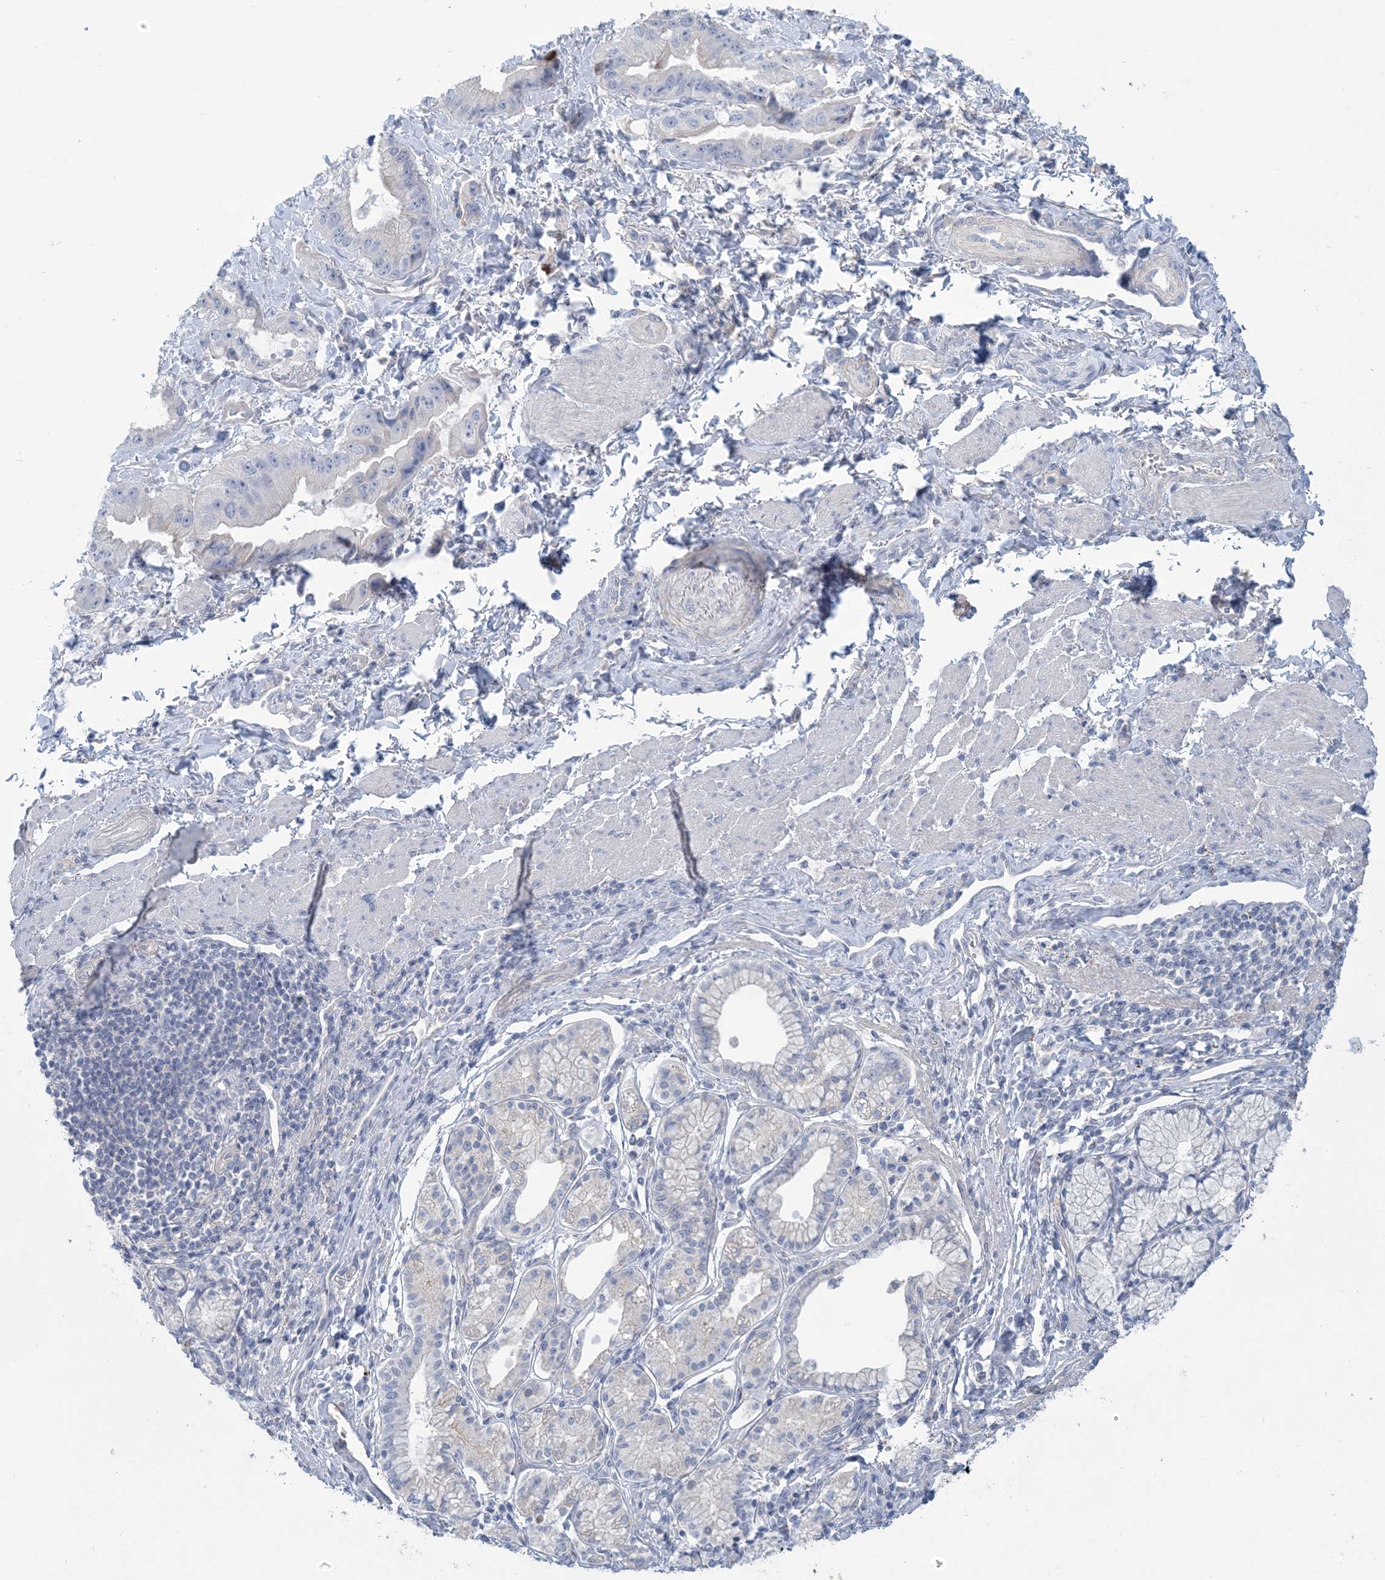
{"staining": {"intensity": "negative", "quantity": "none", "location": "none"}, "tissue": "stomach cancer", "cell_type": "Tumor cells", "image_type": "cancer", "snomed": [{"axis": "morphology", "description": "Adenocarcinoma, NOS"}, {"axis": "topography", "description": "Stomach"}], "caption": "Stomach cancer was stained to show a protein in brown. There is no significant staining in tumor cells.", "gene": "MTHFD2L", "patient": {"sex": "male", "age": 62}}